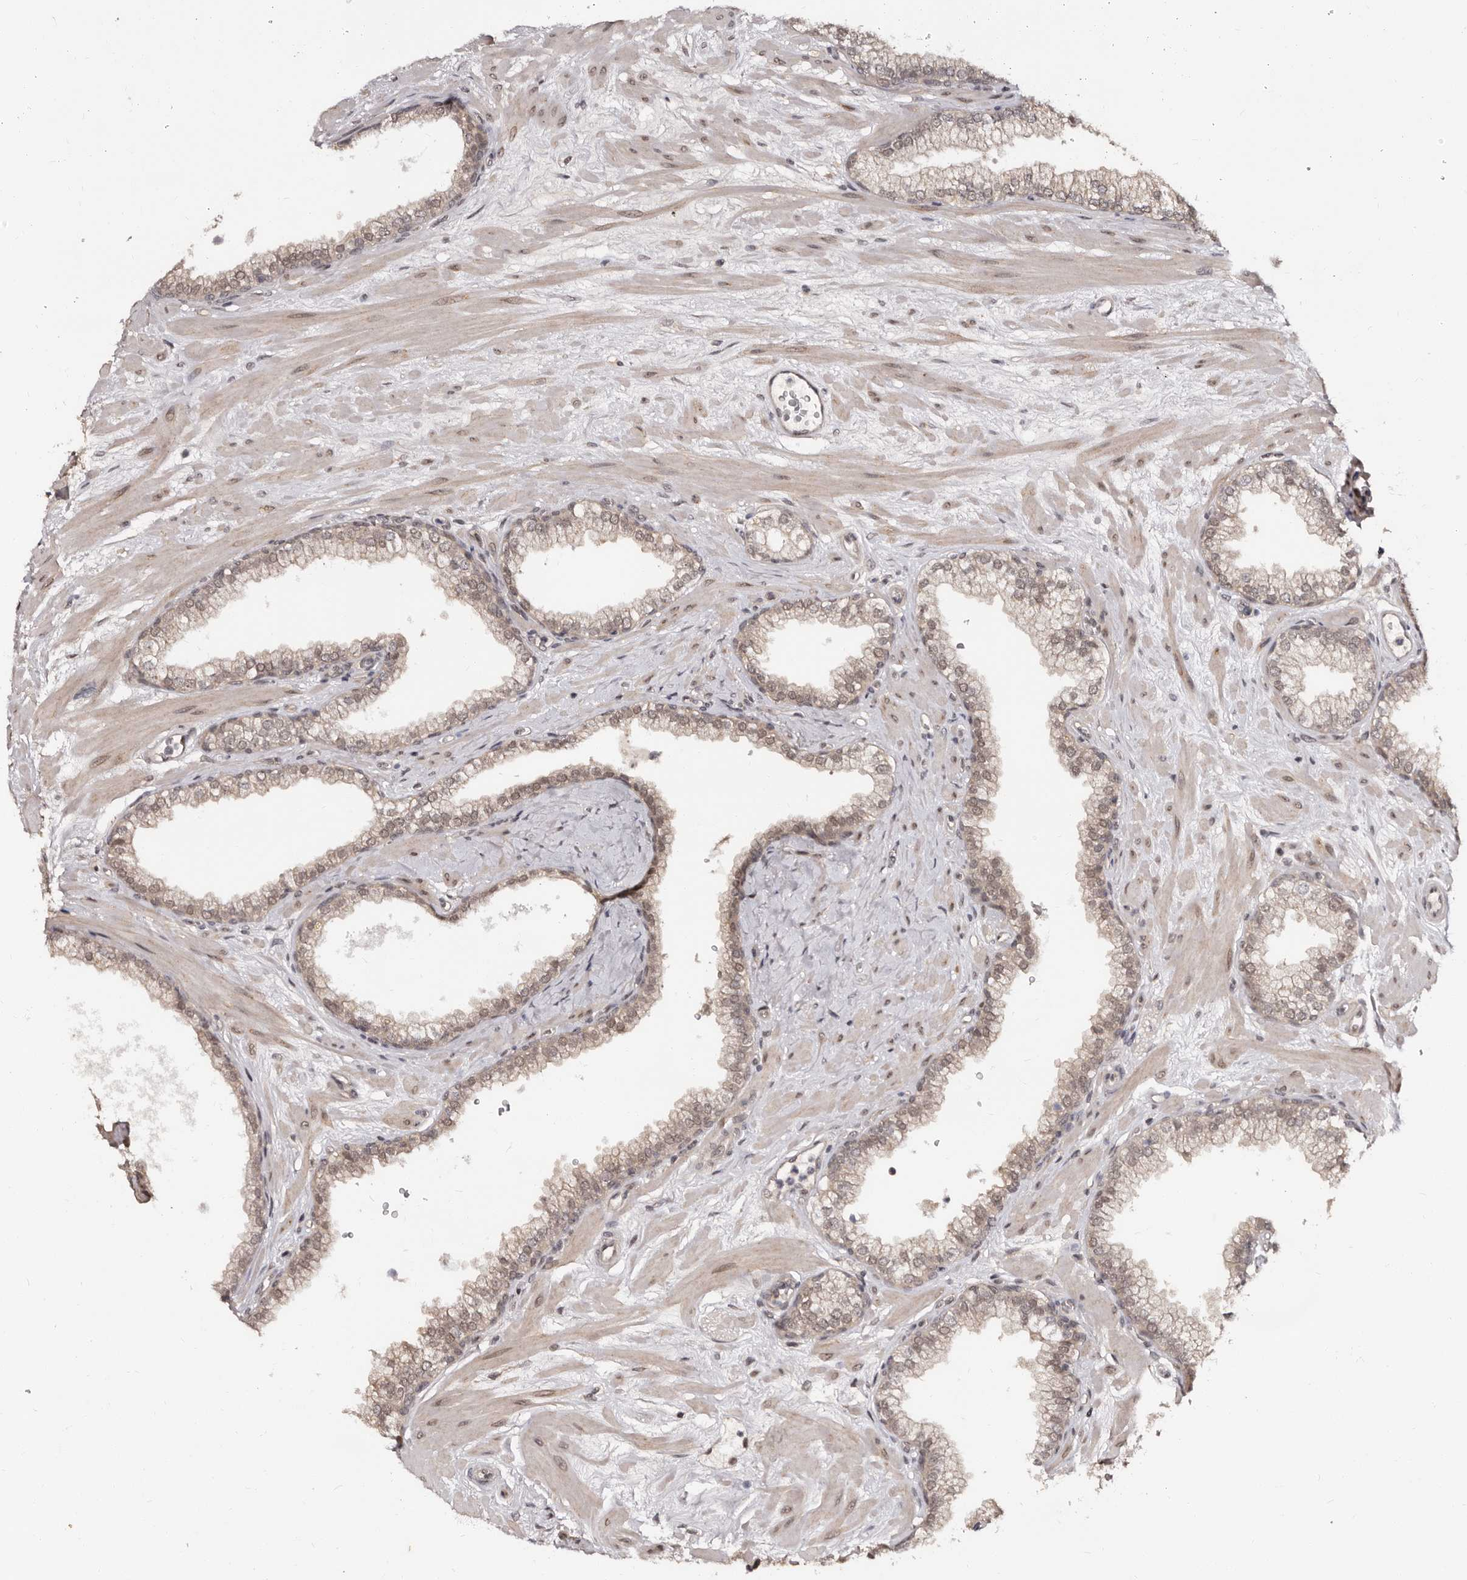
{"staining": {"intensity": "weak", "quantity": "25%-75%", "location": "nuclear"}, "tissue": "prostate", "cell_type": "Glandular cells", "image_type": "normal", "snomed": [{"axis": "morphology", "description": "Normal tissue, NOS"}, {"axis": "morphology", "description": "Urothelial carcinoma, Low grade"}, {"axis": "topography", "description": "Urinary bladder"}, {"axis": "topography", "description": "Prostate"}], "caption": "A brown stain highlights weak nuclear expression of a protein in glandular cells of normal prostate. (Stains: DAB (3,3'-diaminobenzidine) in brown, nuclei in blue, Microscopy: brightfield microscopy at high magnification).", "gene": "TBC1D22B", "patient": {"sex": "male", "age": 60}}